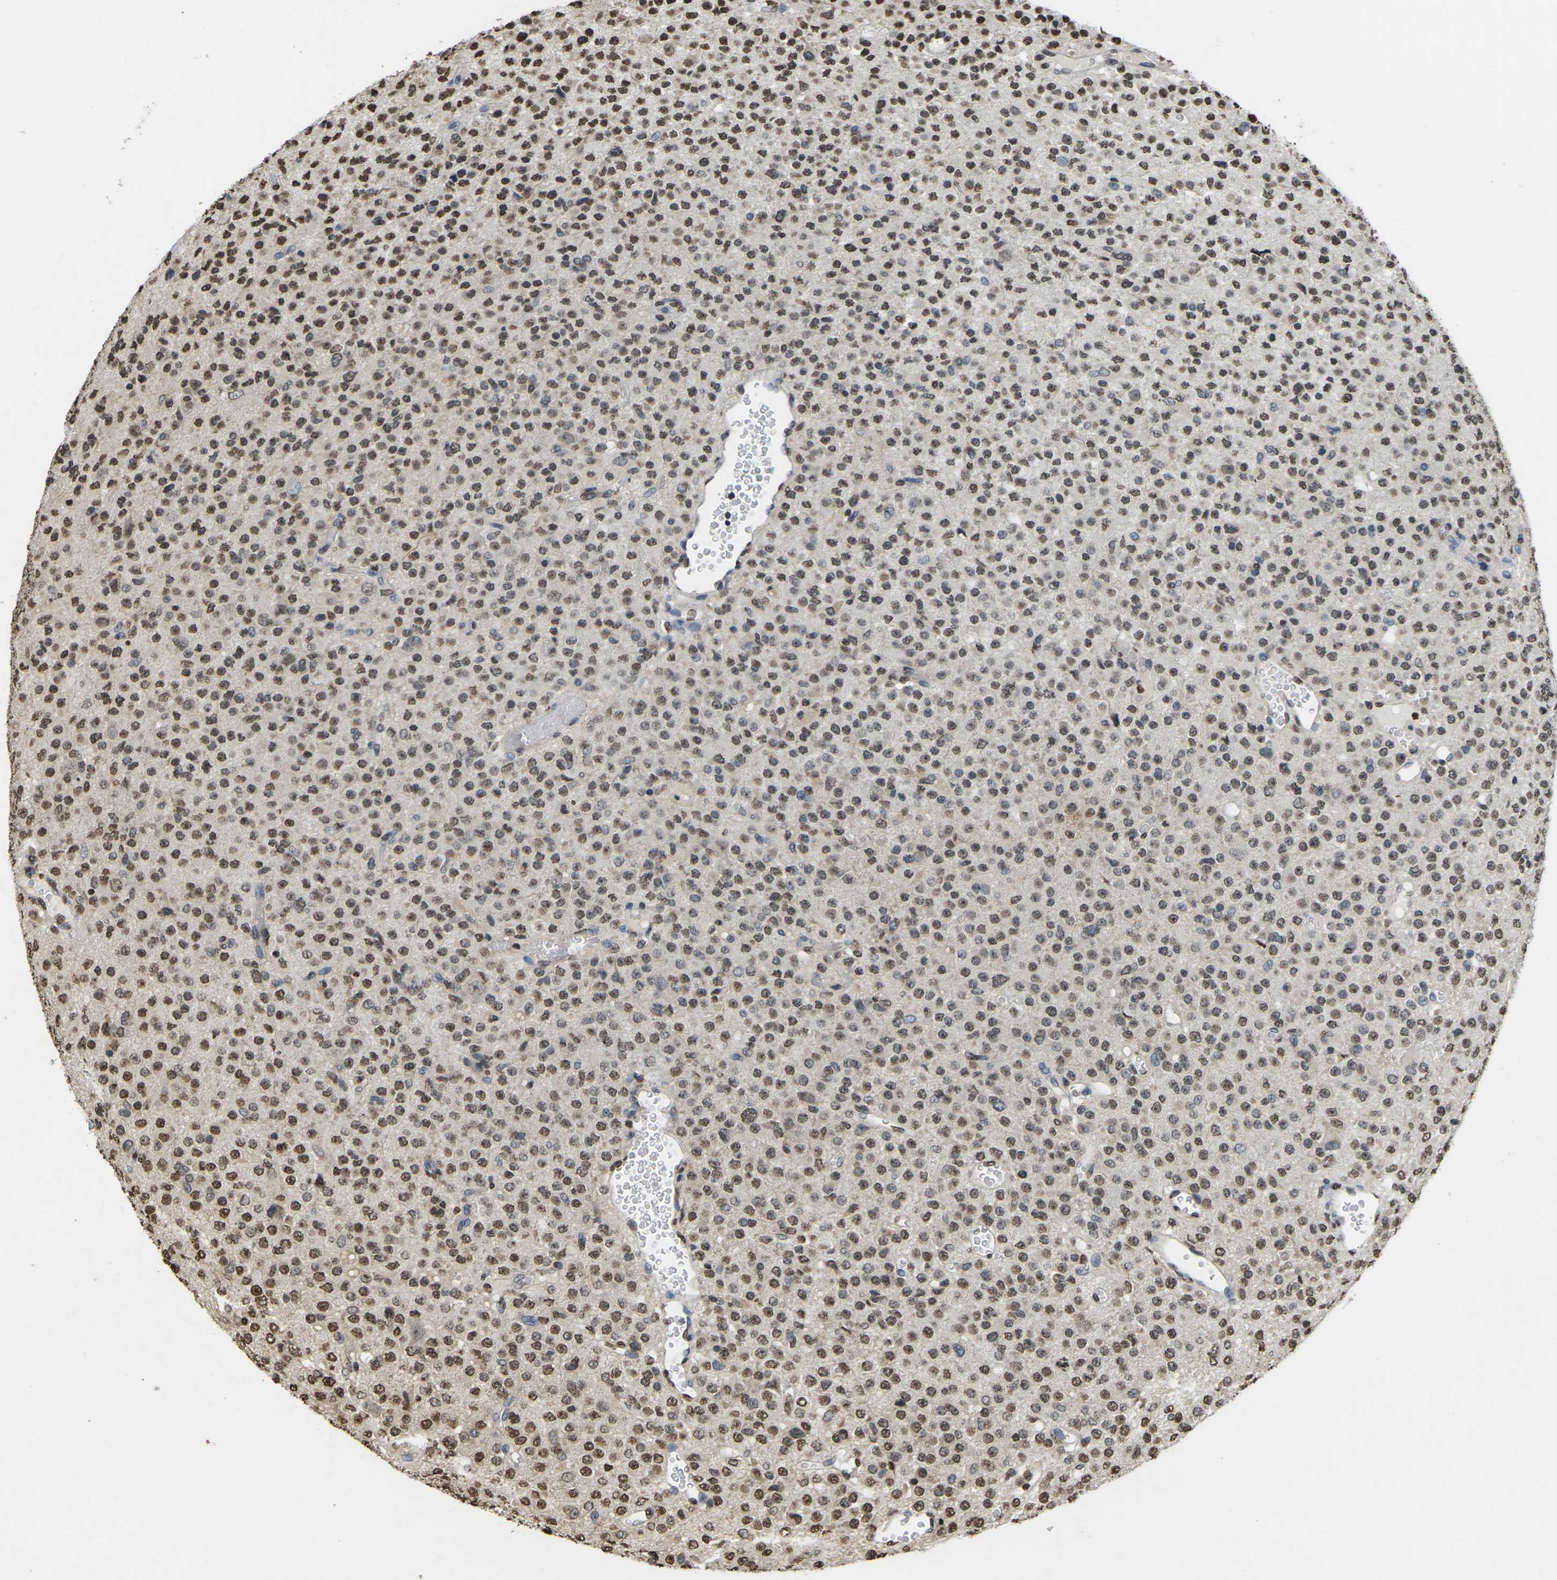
{"staining": {"intensity": "moderate", "quantity": ">75%", "location": "nuclear"}, "tissue": "glioma", "cell_type": "Tumor cells", "image_type": "cancer", "snomed": [{"axis": "morphology", "description": "Glioma, malignant, Low grade"}, {"axis": "topography", "description": "Brain"}], "caption": "Immunohistochemical staining of human glioma shows moderate nuclear protein expression in about >75% of tumor cells.", "gene": "EMSY", "patient": {"sex": "male", "age": 38}}